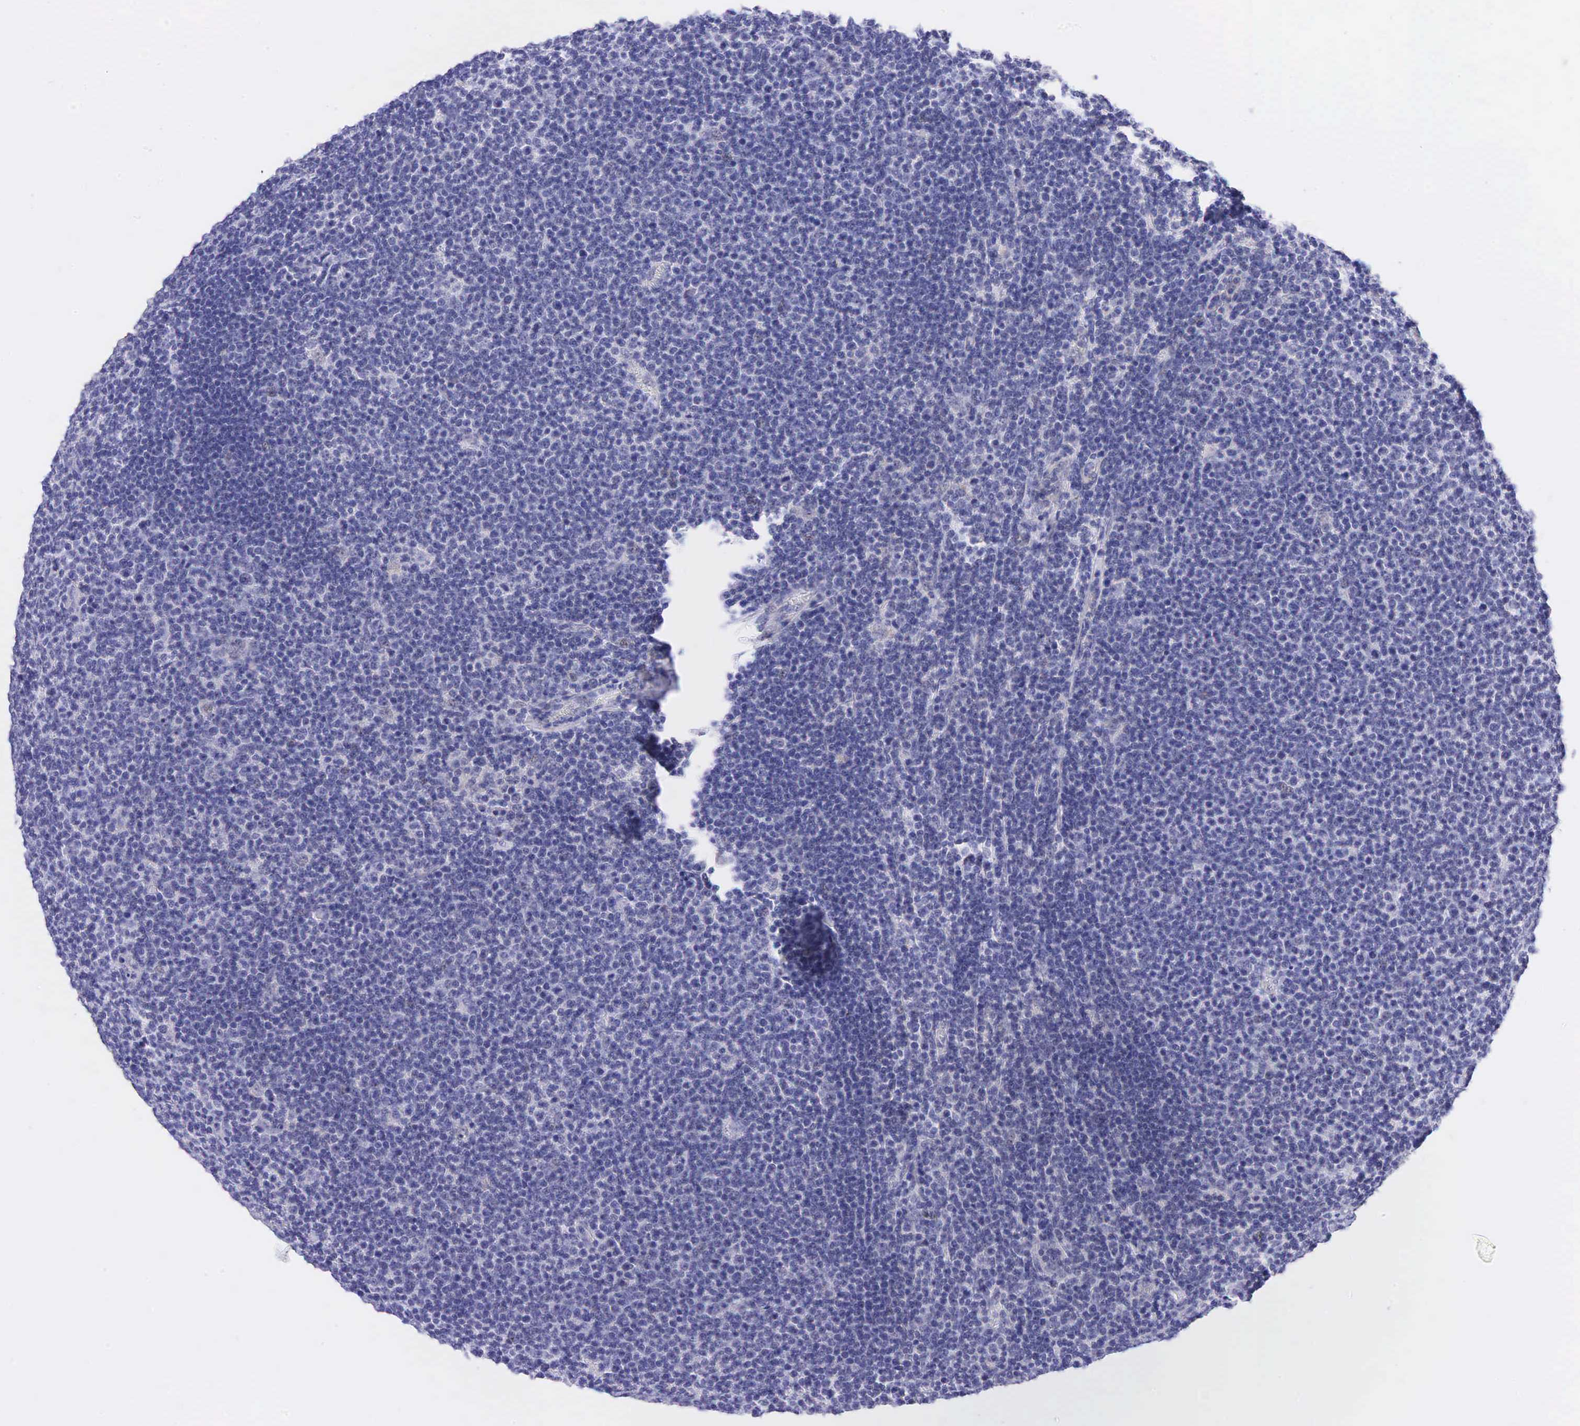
{"staining": {"intensity": "negative", "quantity": "none", "location": "none"}, "tissue": "lymphoma", "cell_type": "Tumor cells", "image_type": "cancer", "snomed": [{"axis": "morphology", "description": "Malignant lymphoma, non-Hodgkin's type, Low grade"}, {"axis": "topography", "description": "Lymph node"}], "caption": "This is a image of immunohistochemistry (IHC) staining of low-grade malignant lymphoma, non-Hodgkin's type, which shows no staining in tumor cells.", "gene": "AR", "patient": {"sex": "male", "age": 74}}